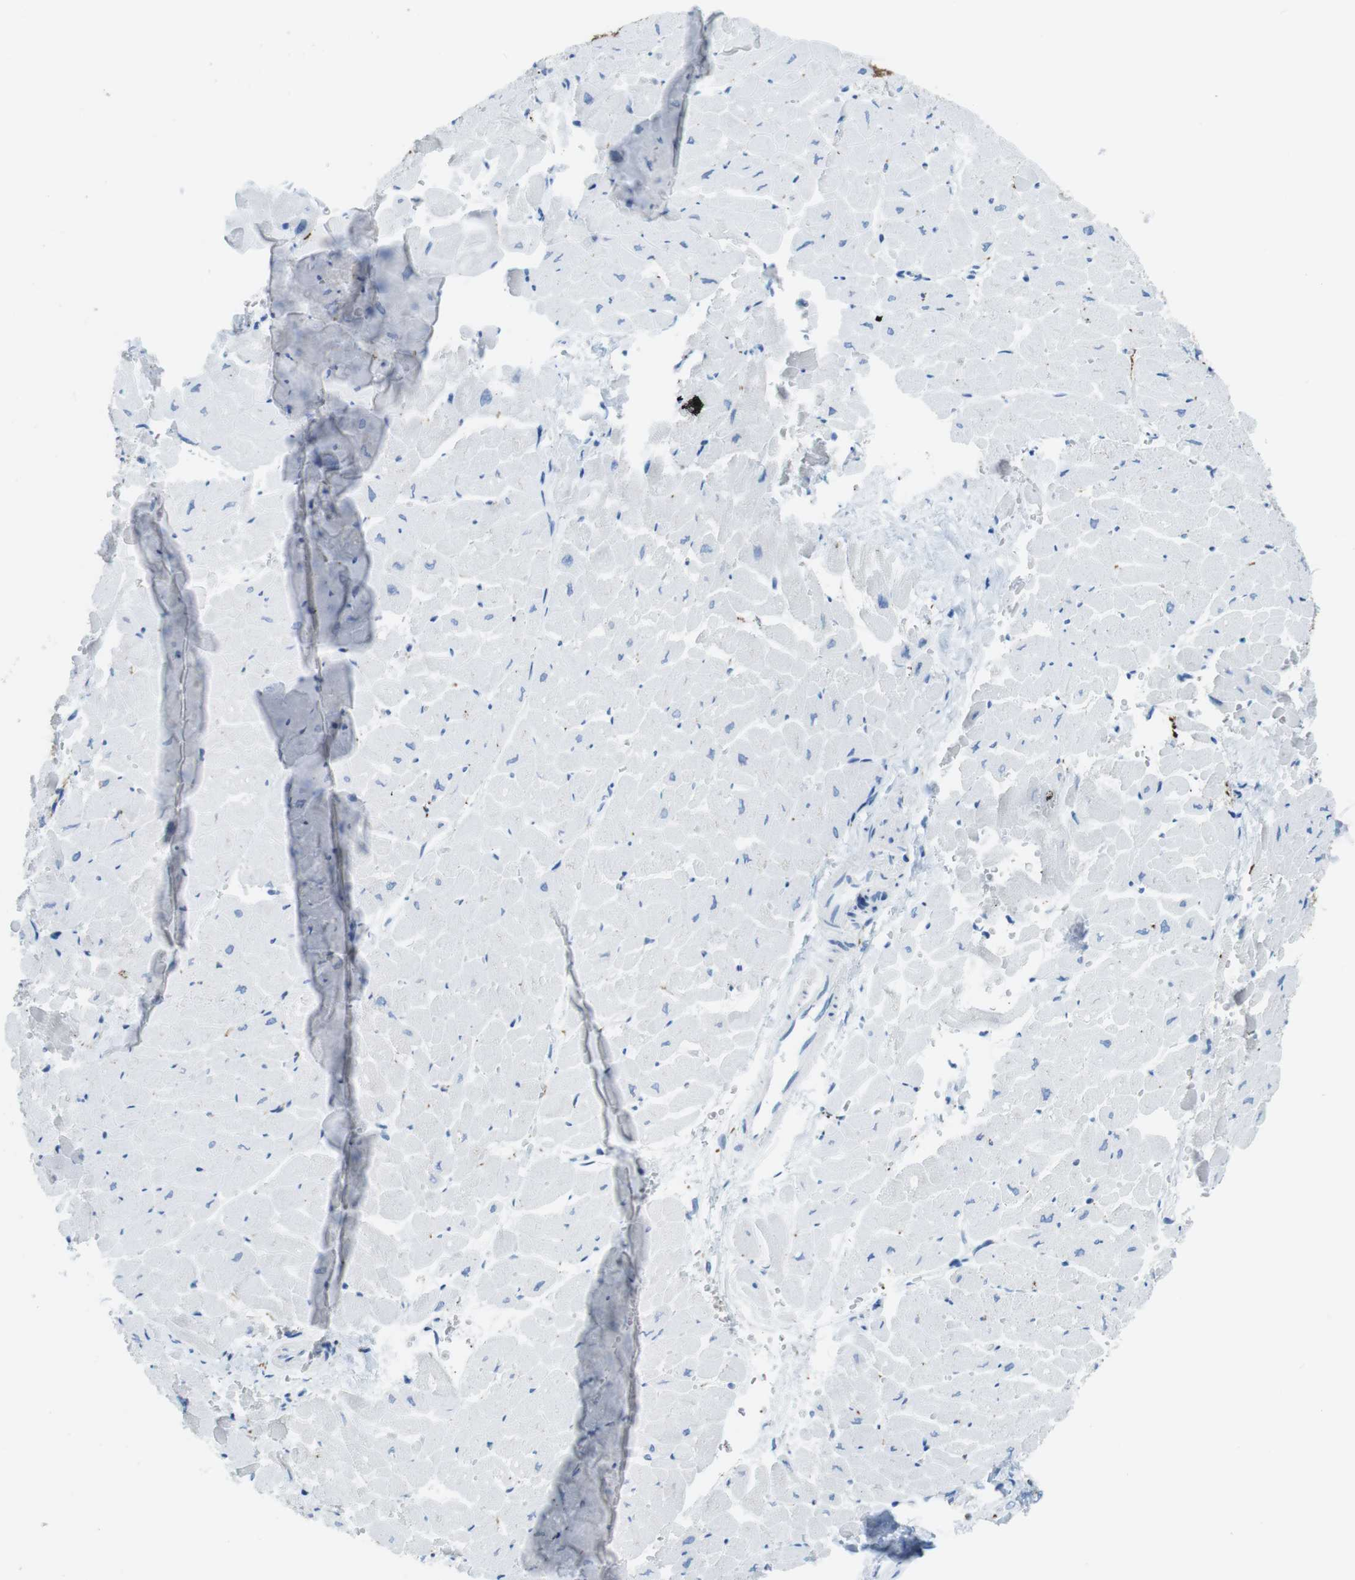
{"staining": {"intensity": "negative", "quantity": "none", "location": "none"}, "tissue": "heart muscle", "cell_type": "Cardiomyocytes", "image_type": "normal", "snomed": [{"axis": "morphology", "description": "Normal tissue, NOS"}, {"axis": "topography", "description": "Heart"}], "caption": "This micrograph is of normal heart muscle stained with immunohistochemistry to label a protein in brown with the nuclei are counter-stained blue. There is no positivity in cardiomyocytes.", "gene": "GAP43", "patient": {"sex": "male", "age": 45}}